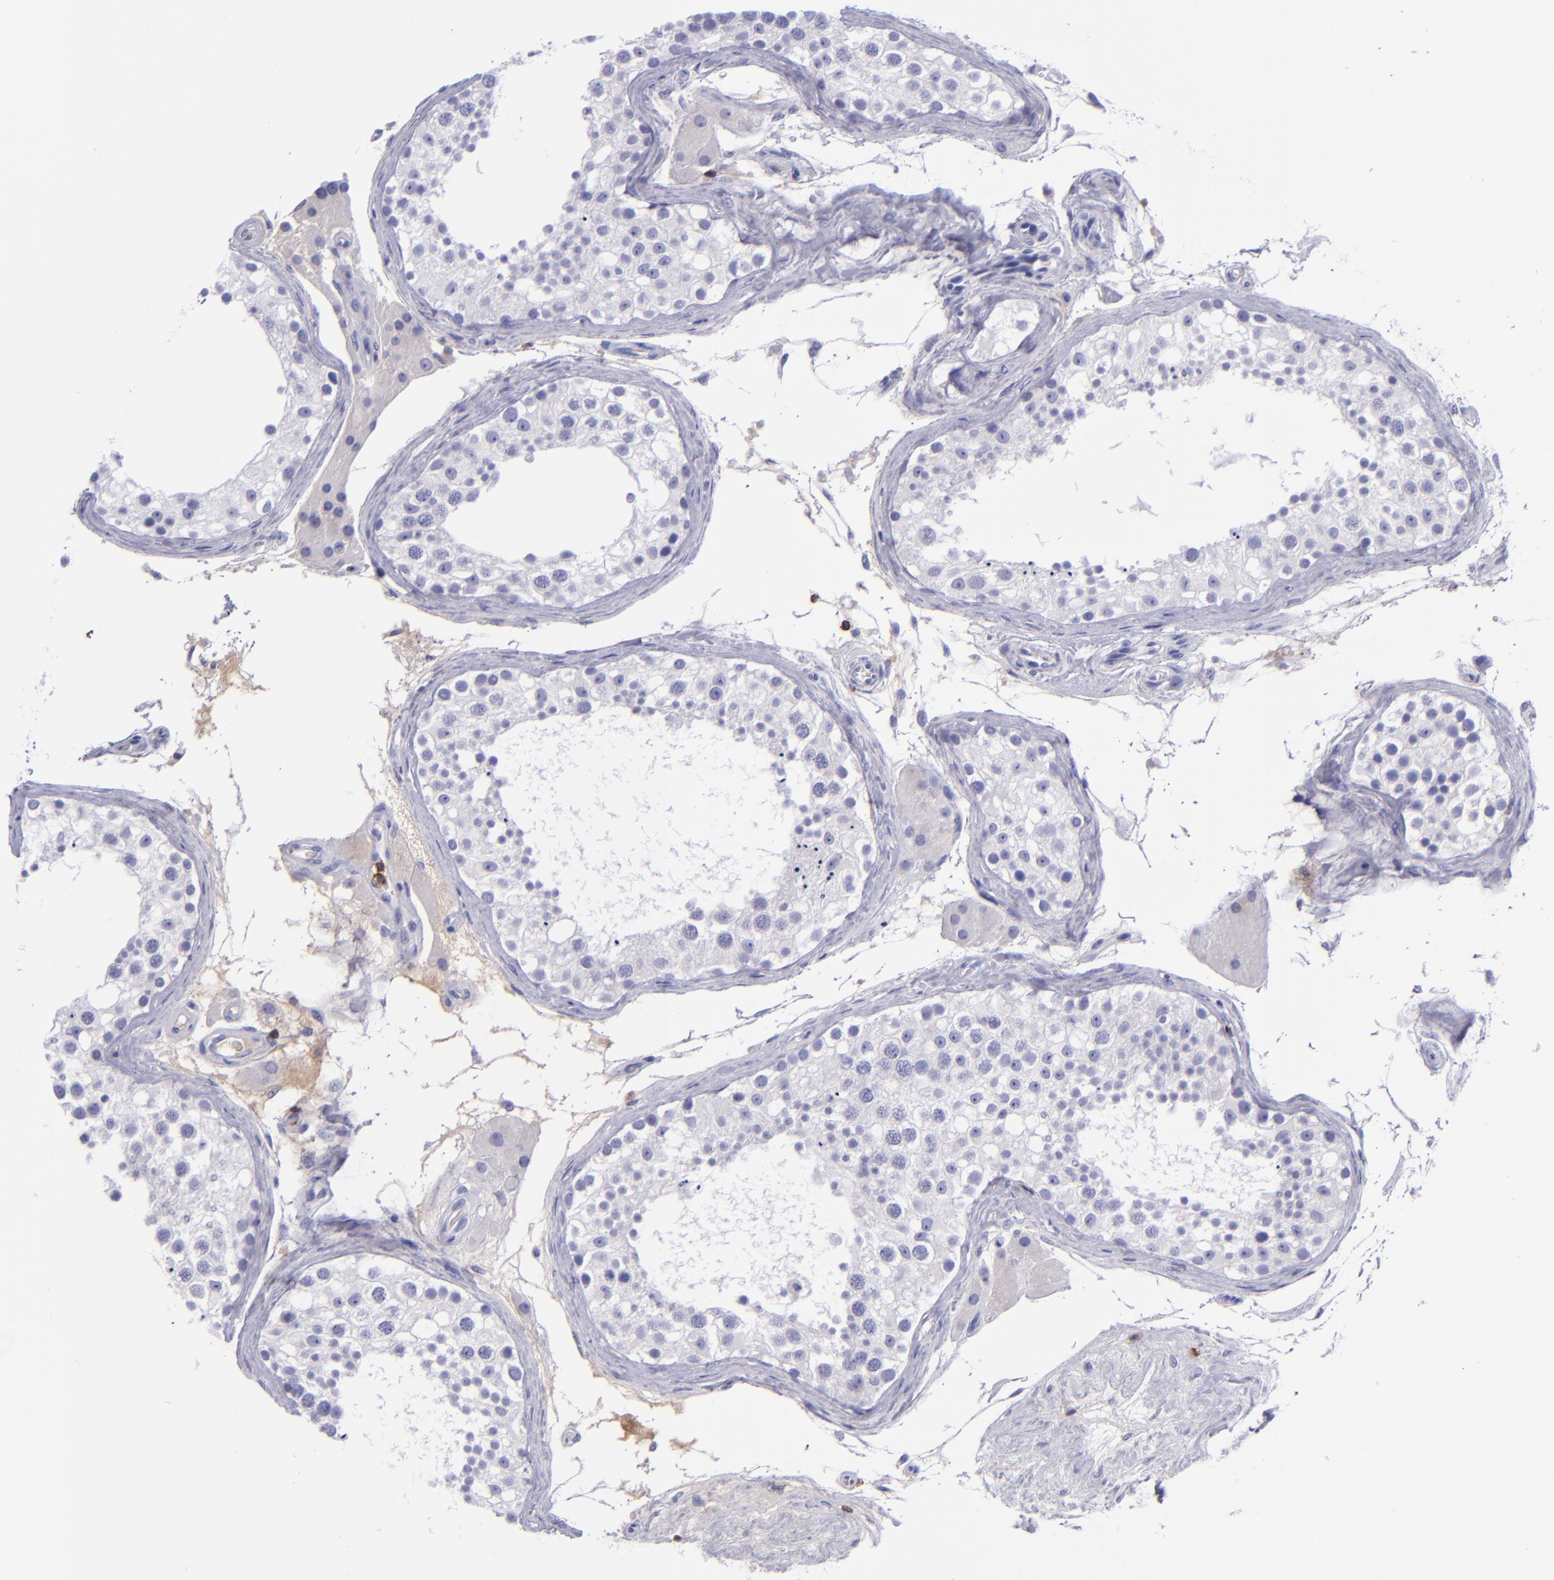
{"staining": {"intensity": "negative", "quantity": "none", "location": "none"}, "tissue": "testis", "cell_type": "Cells in seminiferous ducts", "image_type": "normal", "snomed": [{"axis": "morphology", "description": "Normal tissue, NOS"}, {"axis": "topography", "description": "Testis"}], "caption": "IHC histopathology image of benign human testis stained for a protein (brown), which displays no staining in cells in seminiferous ducts. (DAB (3,3'-diaminobenzidine) immunohistochemistry (IHC) visualized using brightfield microscopy, high magnification).", "gene": "ICAM3", "patient": {"sex": "male", "age": 68}}